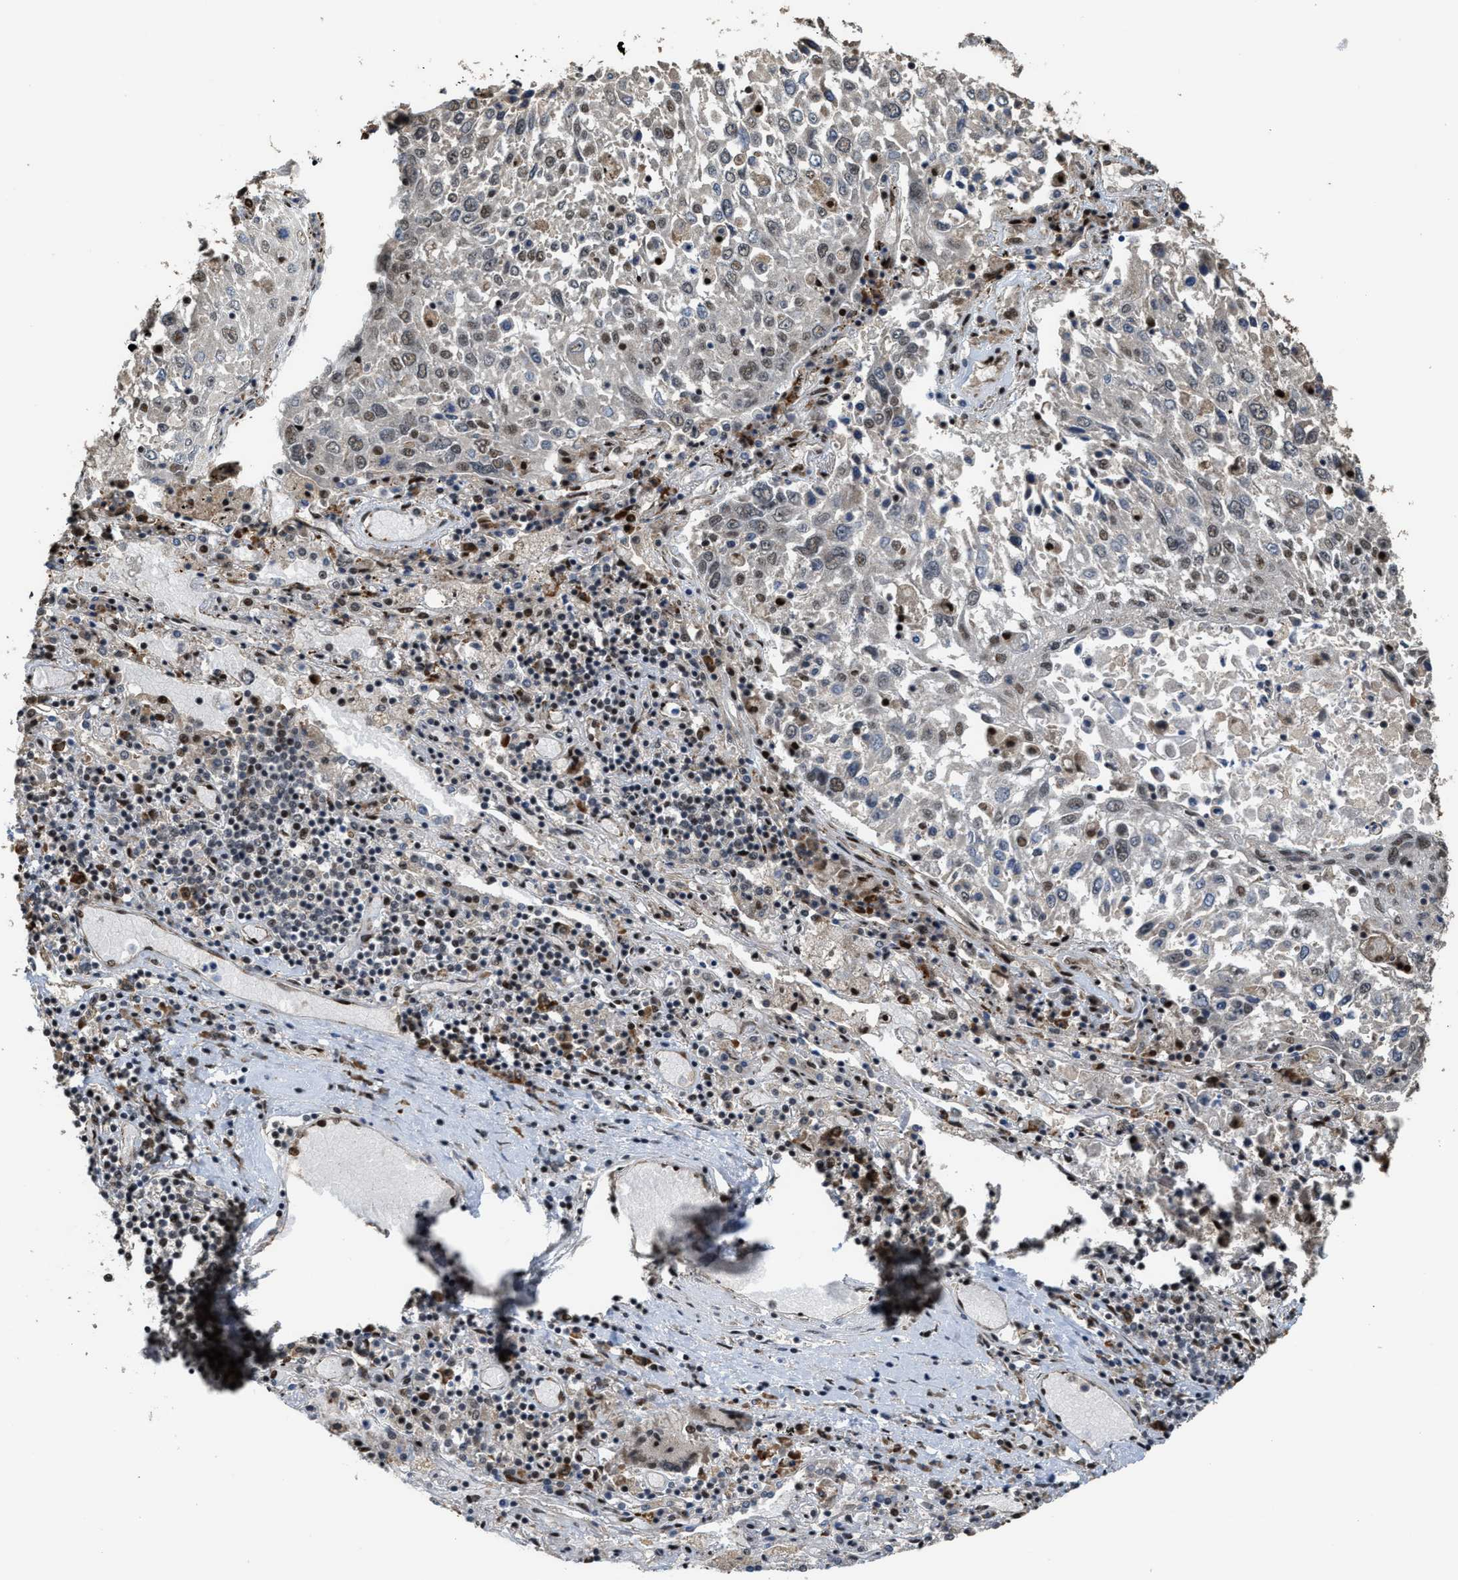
{"staining": {"intensity": "moderate", "quantity": "<25%", "location": "nuclear"}, "tissue": "lung cancer", "cell_type": "Tumor cells", "image_type": "cancer", "snomed": [{"axis": "morphology", "description": "Squamous cell carcinoma, NOS"}, {"axis": "topography", "description": "Lung"}], "caption": "Squamous cell carcinoma (lung) stained with immunohistochemistry reveals moderate nuclear expression in approximately <25% of tumor cells. The staining is performed using DAB brown chromogen to label protein expression. The nuclei are counter-stained blue using hematoxylin.", "gene": "SERTAD2", "patient": {"sex": "male", "age": 65}}